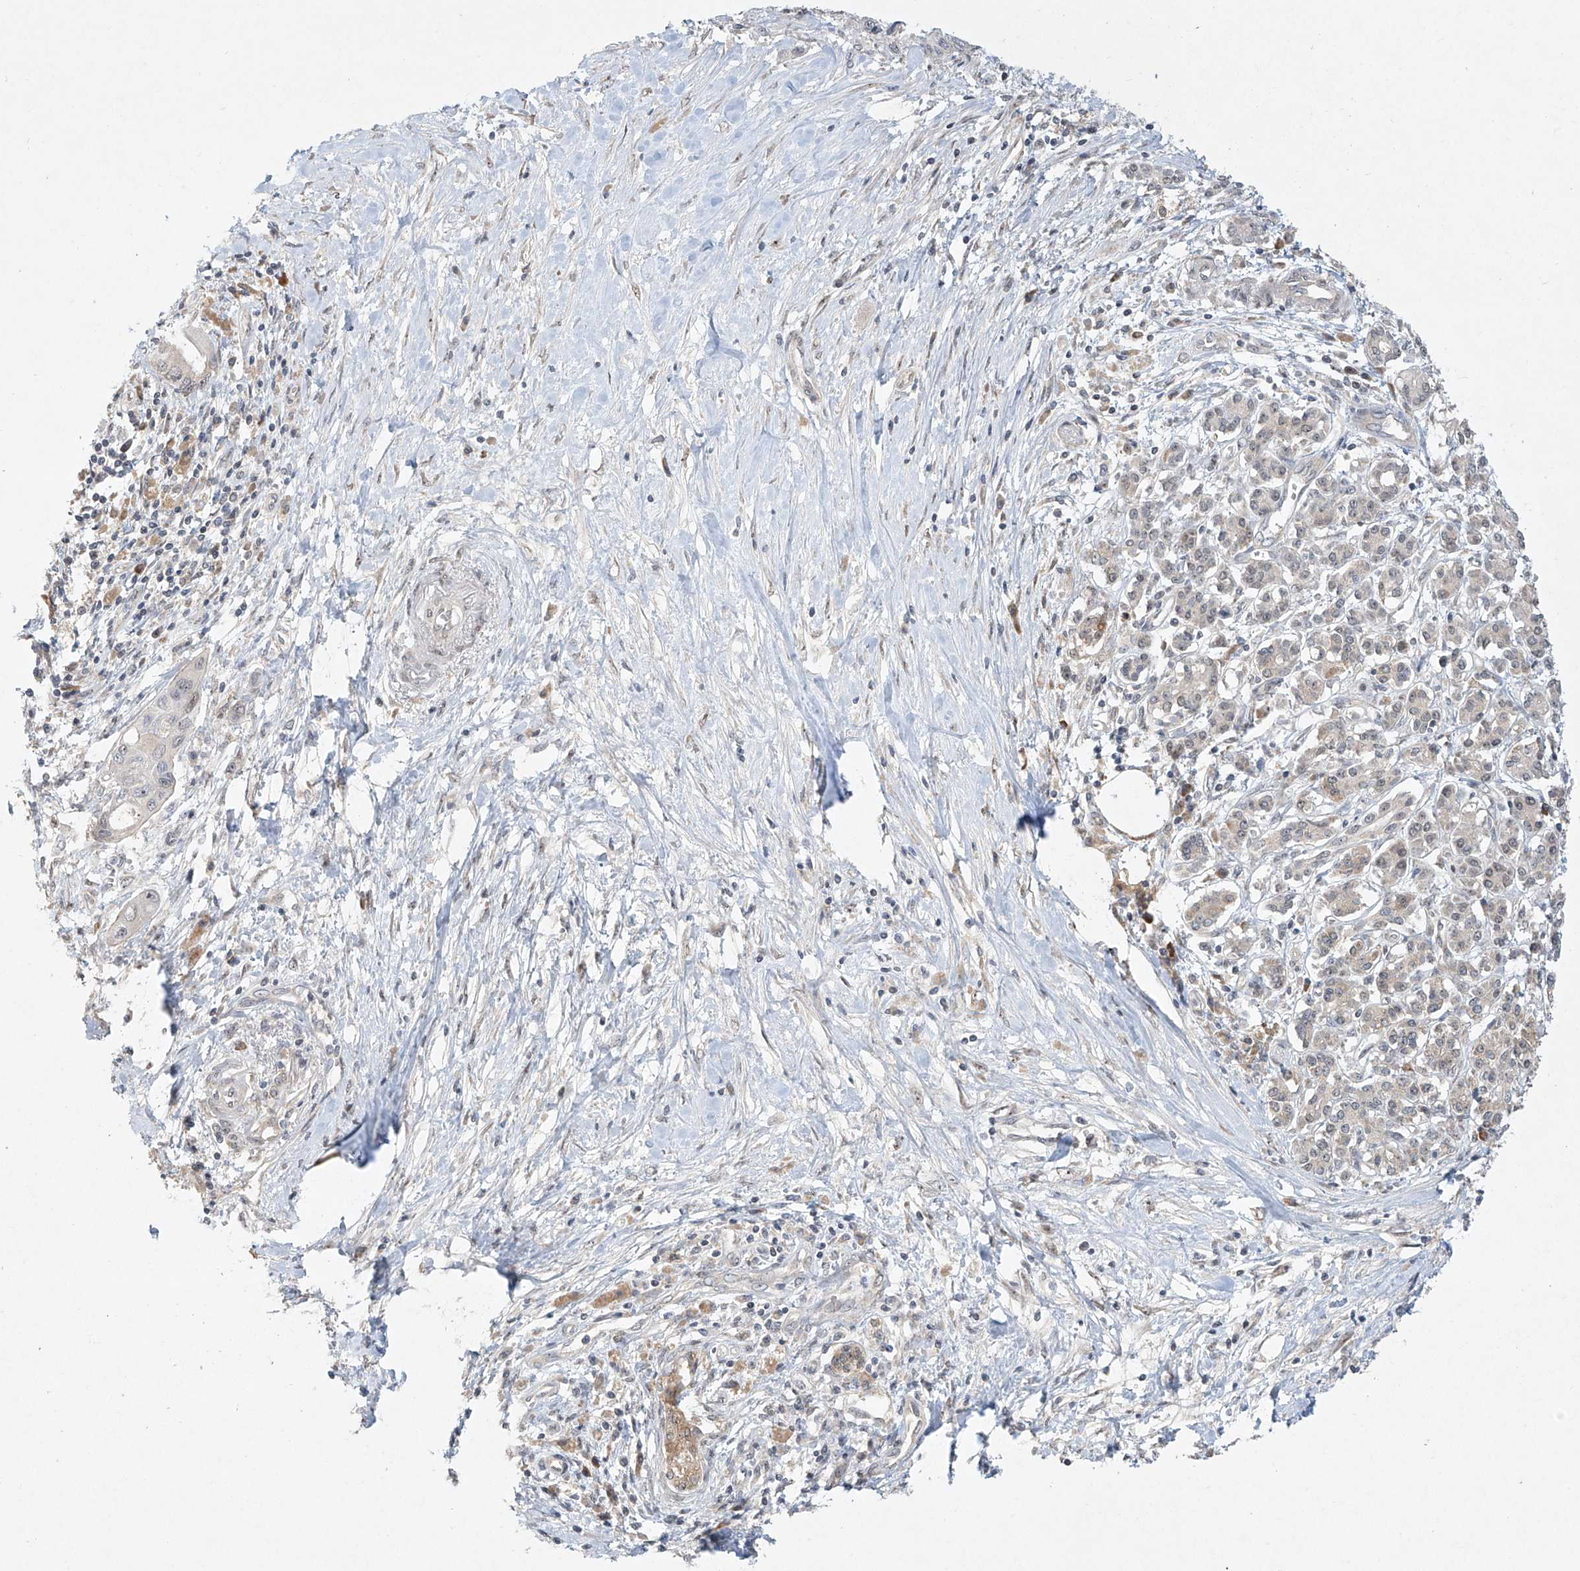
{"staining": {"intensity": "negative", "quantity": "none", "location": "none"}, "tissue": "pancreatic cancer", "cell_type": "Tumor cells", "image_type": "cancer", "snomed": [{"axis": "morphology", "description": "Adenocarcinoma, NOS"}, {"axis": "topography", "description": "Pancreas"}], "caption": "Human adenocarcinoma (pancreatic) stained for a protein using immunohistochemistry demonstrates no positivity in tumor cells.", "gene": "TASP1", "patient": {"sex": "female", "age": 73}}